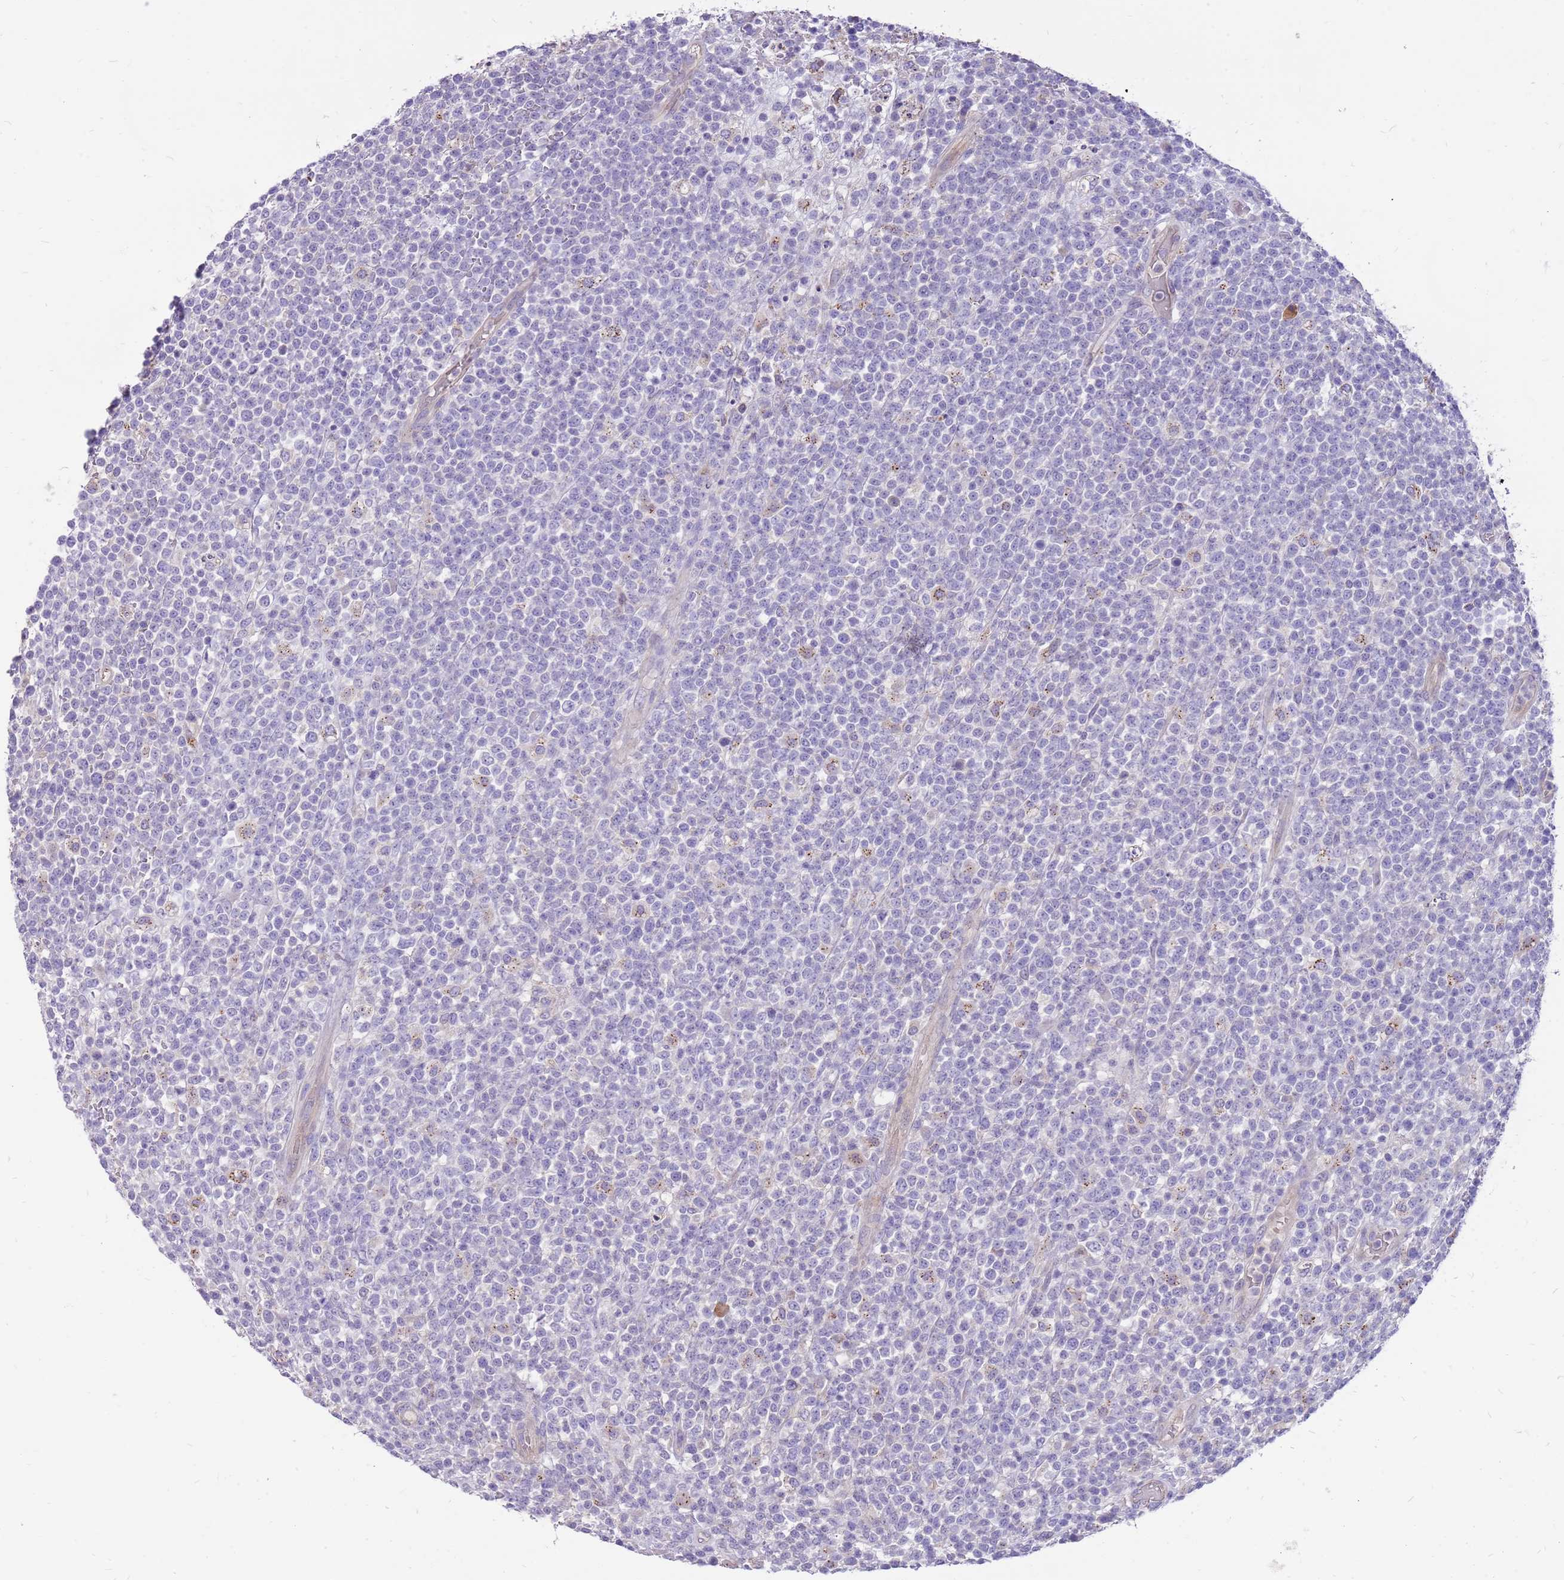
{"staining": {"intensity": "negative", "quantity": "none", "location": "none"}, "tissue": "lymphoma", "cell_type": "Tumor cells", "image_type": "cancer", "snomed": [{"axis": "morphology", "description": "Malignant lymphoma, non-Hodgkin's type, High grade"}, {"axis": "topography", "description": "Colon"}], "caption": "Protein analysis of malignant lymphoma, non-Hodgkin's type (high-grade) demonstrates no significant expression in tumor cells.", "gene": "NTN4", "patient": {"sex": "female", "age": 53}}